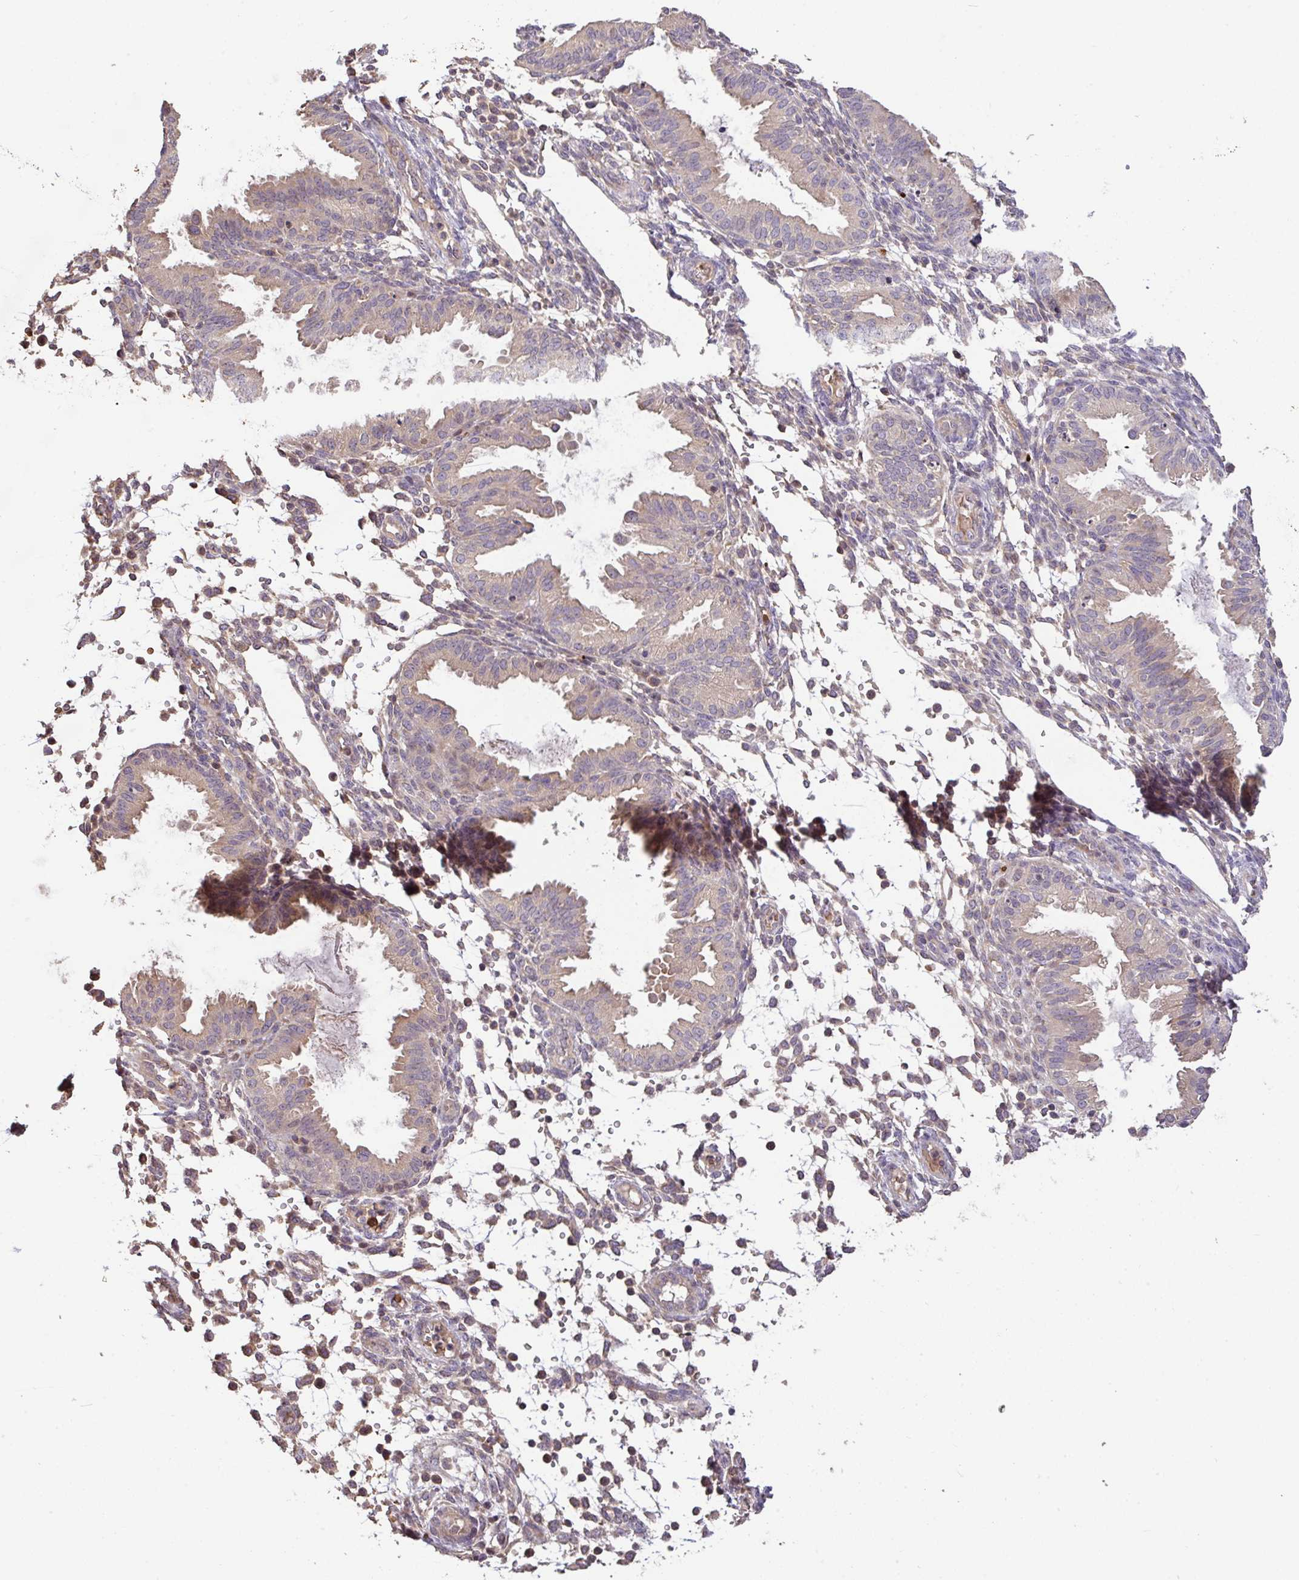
{"staining": {"intensity": "weak", "quantity": "<25%", "location": "cytoplasmic/membranous"}, "tissue": "endometrium", "cell_type": "Cells in endometrial stroma", "image_type": "normal", "snomed": [{"axis": "morphology", "description": "Normal tissue, NOS"}, {"axis": "topography", "description": "Endometrium"}], "caption": "Cells in endometrial stroma show no significant protein positivity in benign endometrium. (DAB (3,3'-diaminobenzidine) IHC, high magnification).", "gene": "C1QTNF9B", "patient": {"sex": "female", "age": 33}}